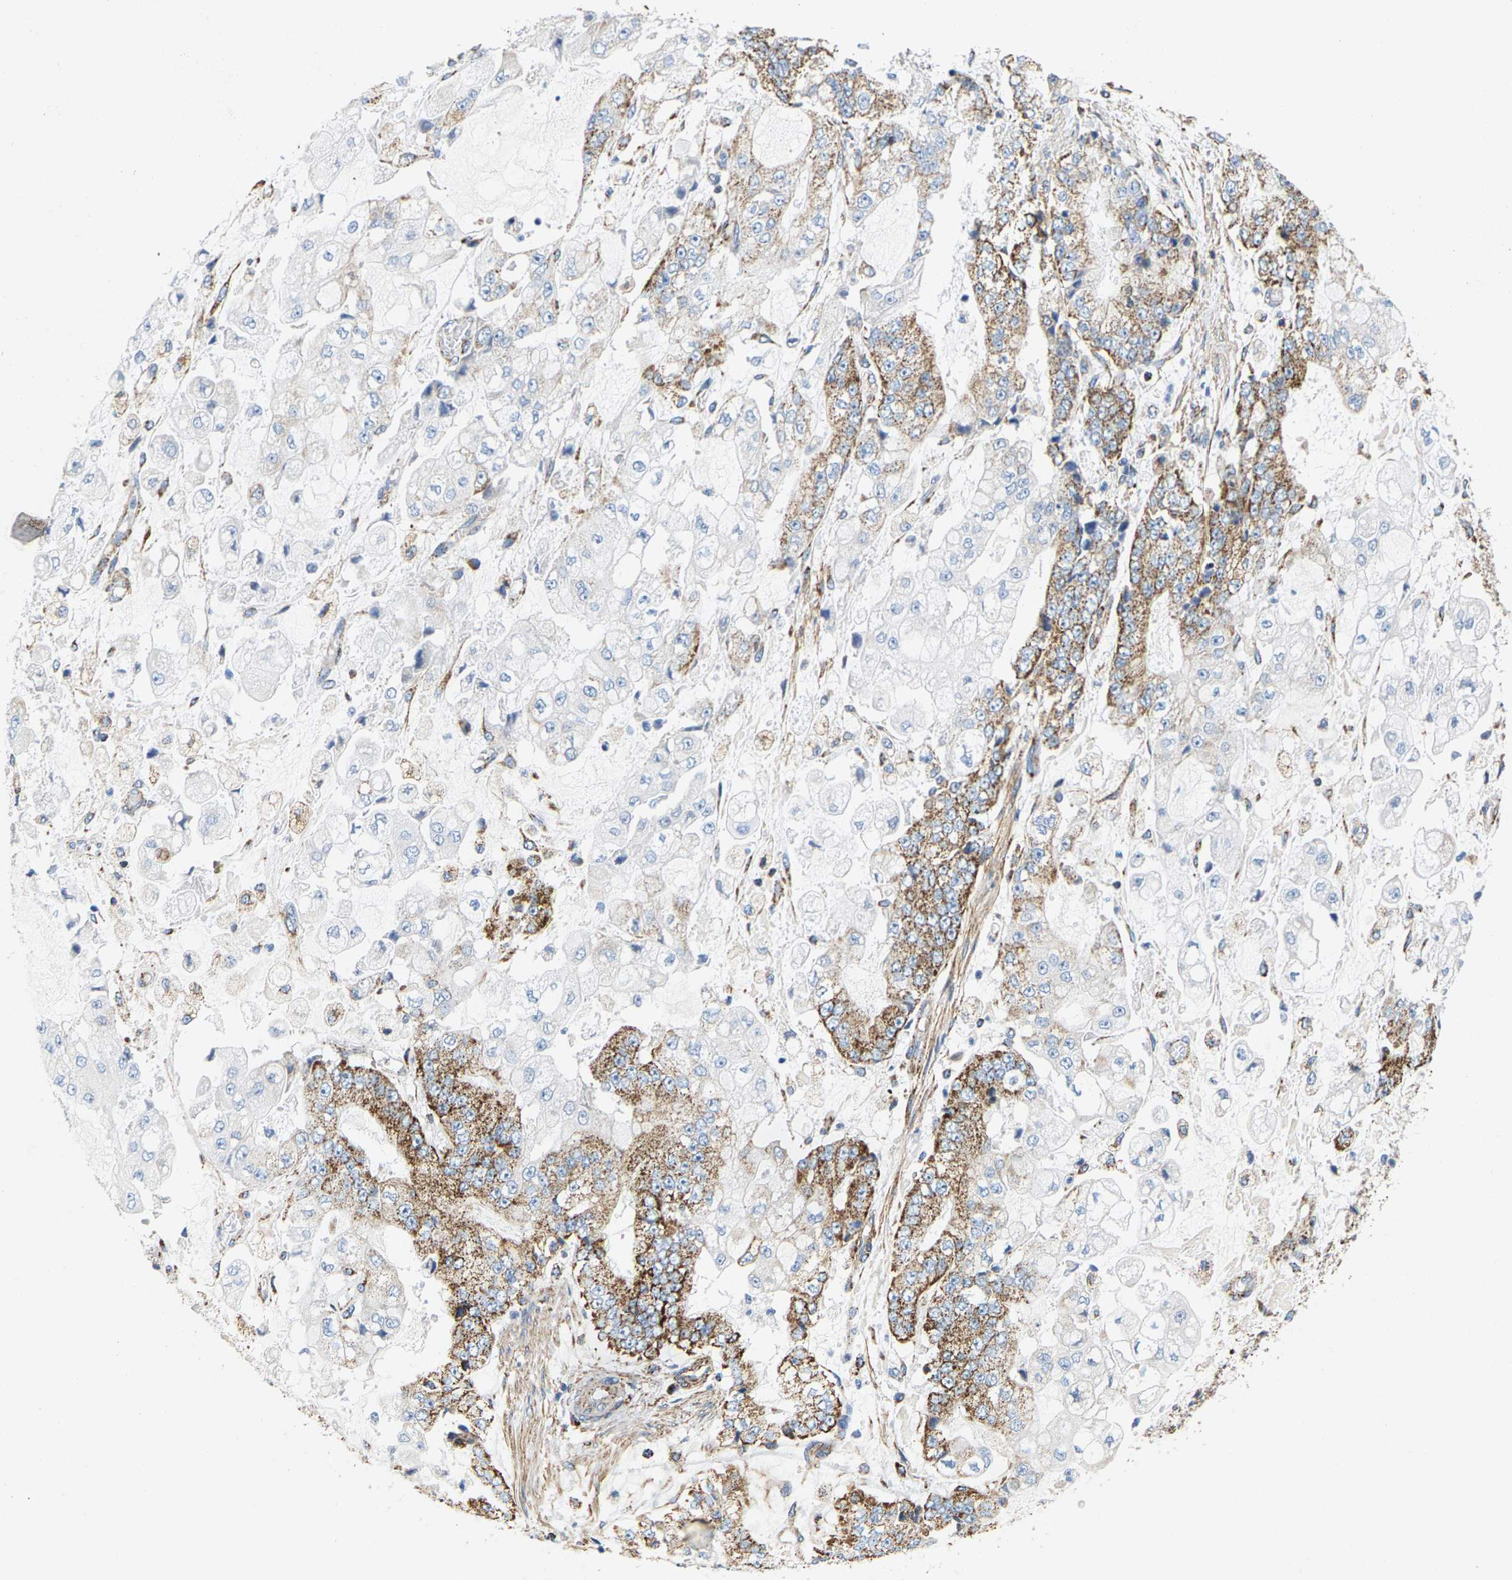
{"staining": {"intensity": "moderate", "quantity": "25%-75%", "location": "cytoplasmic/membranous"}, "tissue": "stomach cancer", "cell_type": "Tumor cells", "image_type": "cancer", "snomed": [{"axis": "morphology", "description": "Adenocarcinoma, NOS"}, {"axis": "topography", "description": "Stomach"}], "caption": "Stomach cancer stained with a protein marker displays moderate staining in tumor cells.", "gene": "SHMT2", "patient": {"sex": "male", "age": 76}}